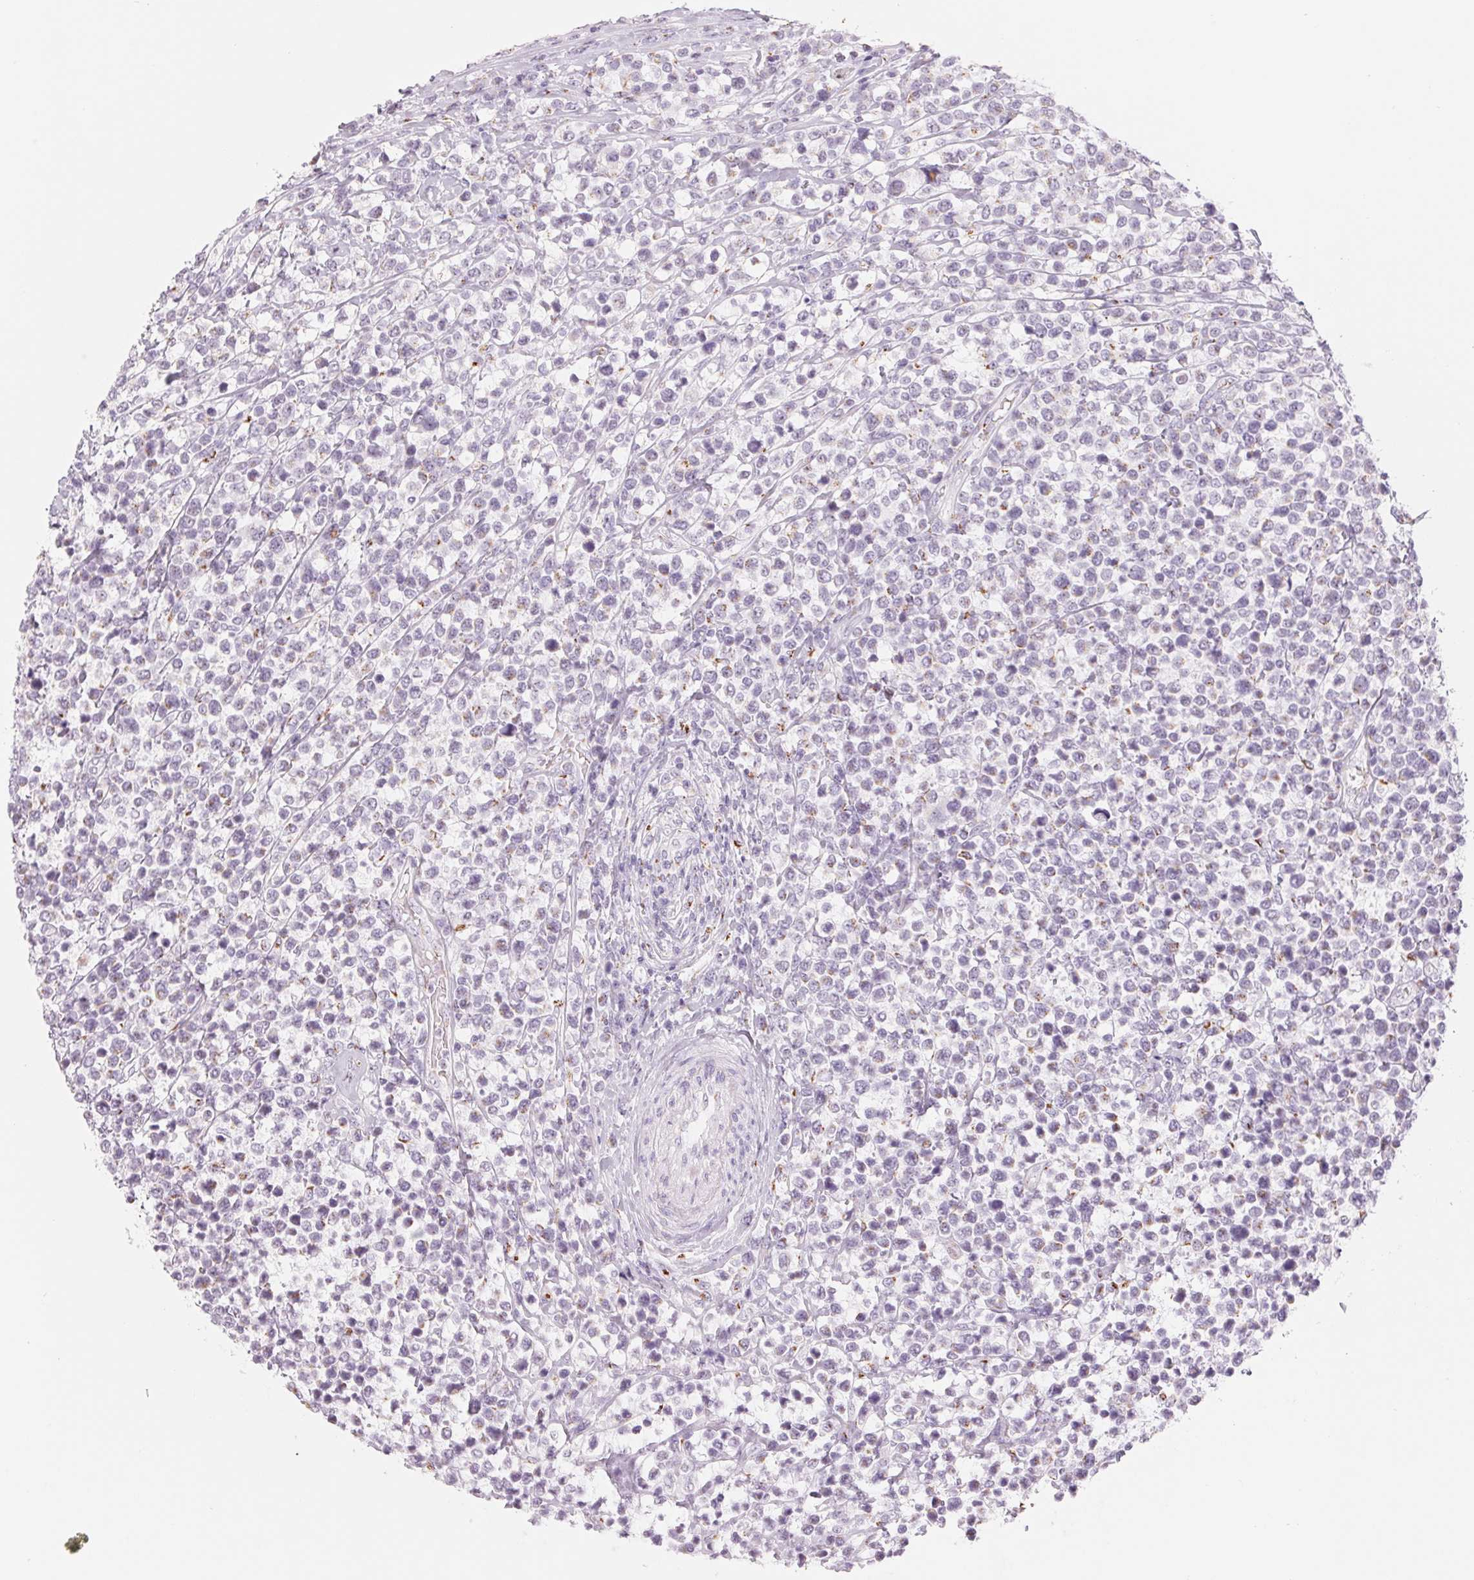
{"staining": {"intensity": "weak", "quantity": "<25%", "location": "cytoplasmic/membranous"}, "tissue": "lymphoma", "cell_type": "Tumor cells", "image_type": "cancer", "snomed": [{"axis": "morphology", "description": "Malignant lymphoma, non-Hodgkin's type, High grade"}, {"axis": "topography", "description": "Soft tissue"}], "caption": "Immunohistochemistry (IHC) histopathology image of neoplastic tissue: human malignant lymphoma, non-Hodgkin's type (high-grade) stained with DAB demonstrates no significant protein positivity in tumor cells.", "gene": "GALNT7", "patient": {"sex": "female", "age": 56}}